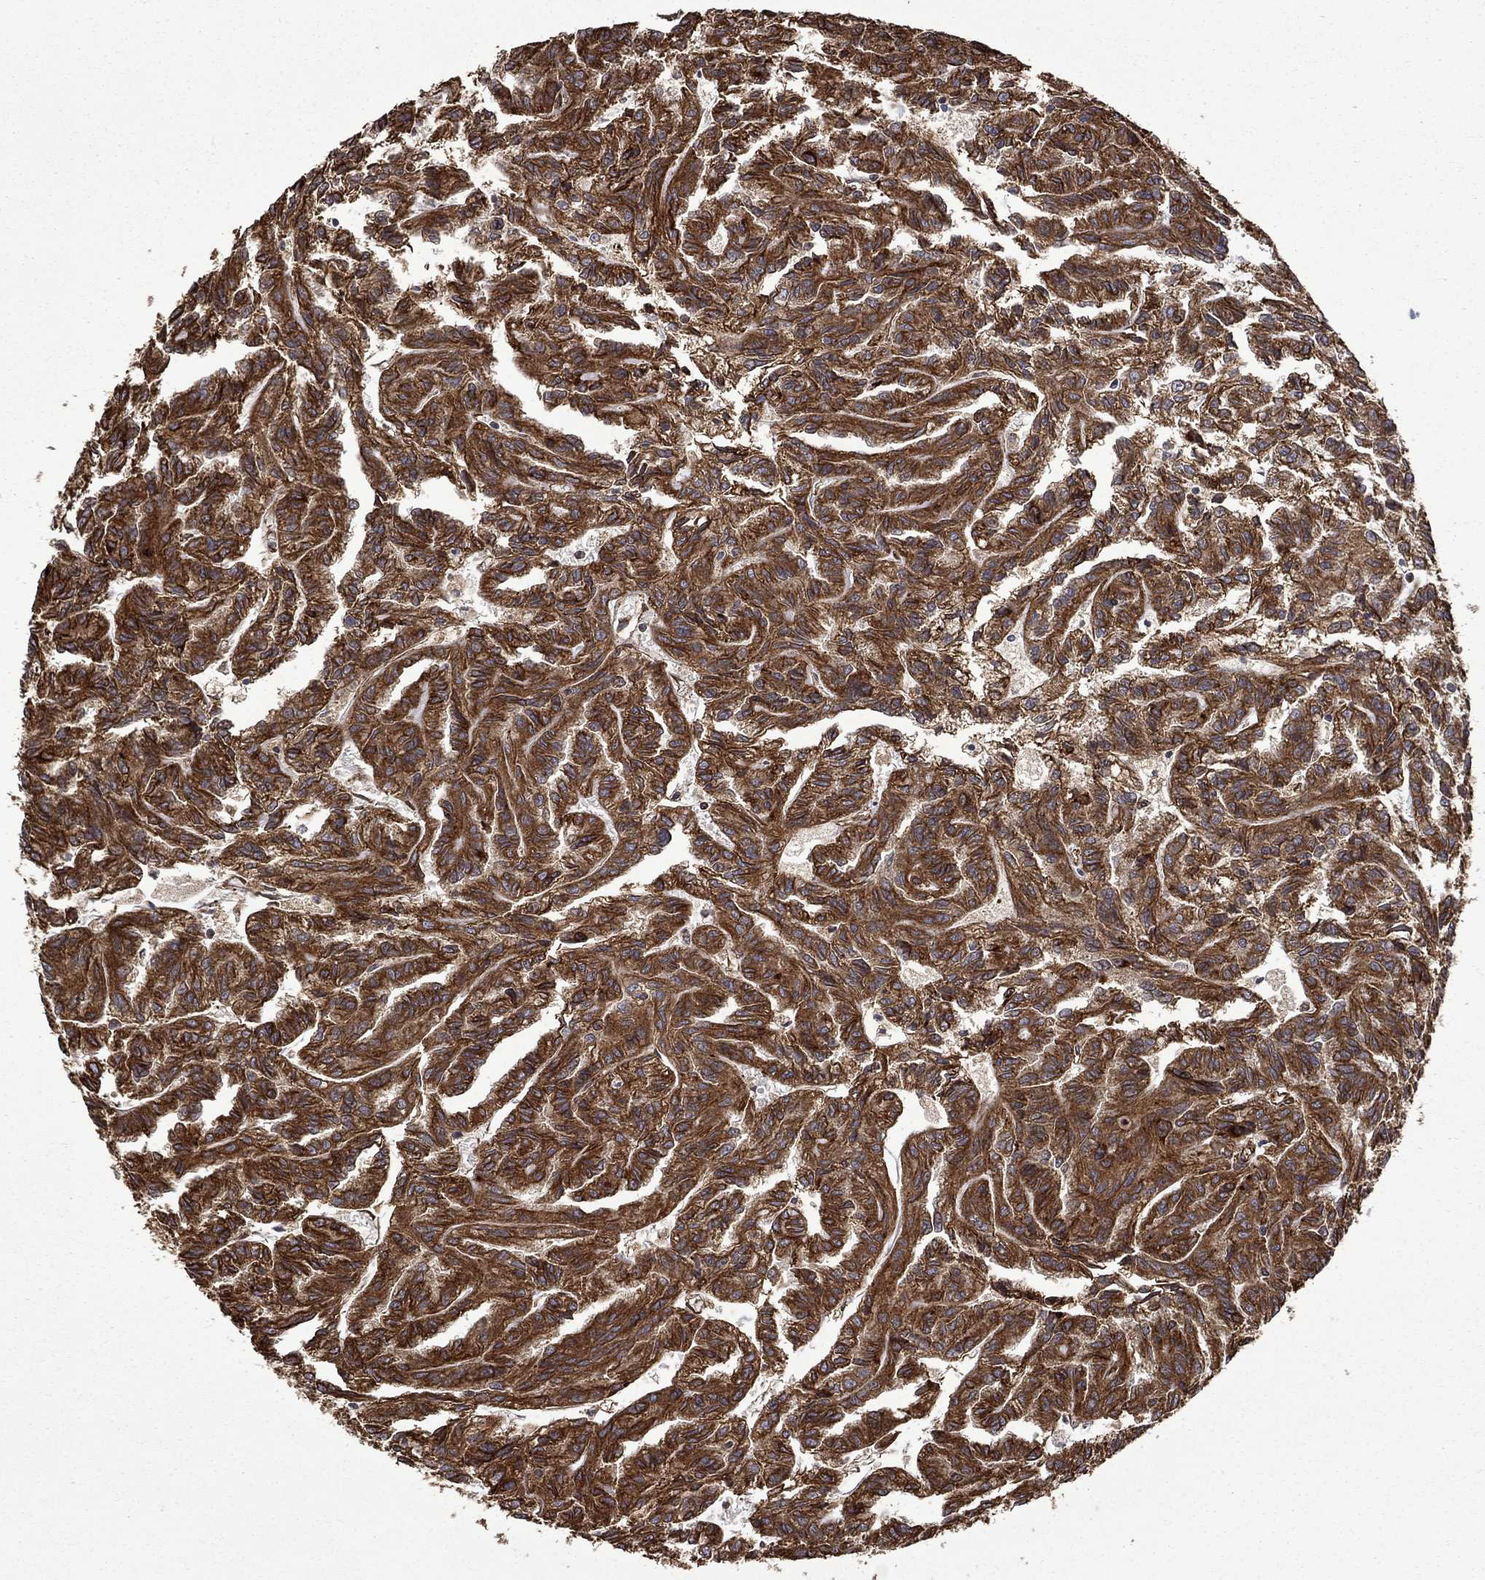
{"staining": {"intensity": "strong", "quantity": ">75%", "location": "cytoplasmic/membranous"}, "tissue": "renal cancer", "cell_type": "Tumor cells", "image_type": "cancer", "snomed": [{"axis": "morphology", "description": "Adenocarcinoma, NOS"}, {"axis": "topography", "description": "Kidney"}], "caption": "A high-resolution histopathology image shows IHC staining of renal cancer, which demonstrates strong cytoplasmic/membranous staining in about >75% of tumor cells.", "gene": "CUTC", "patient": {"sex": "male", "age": 79}}